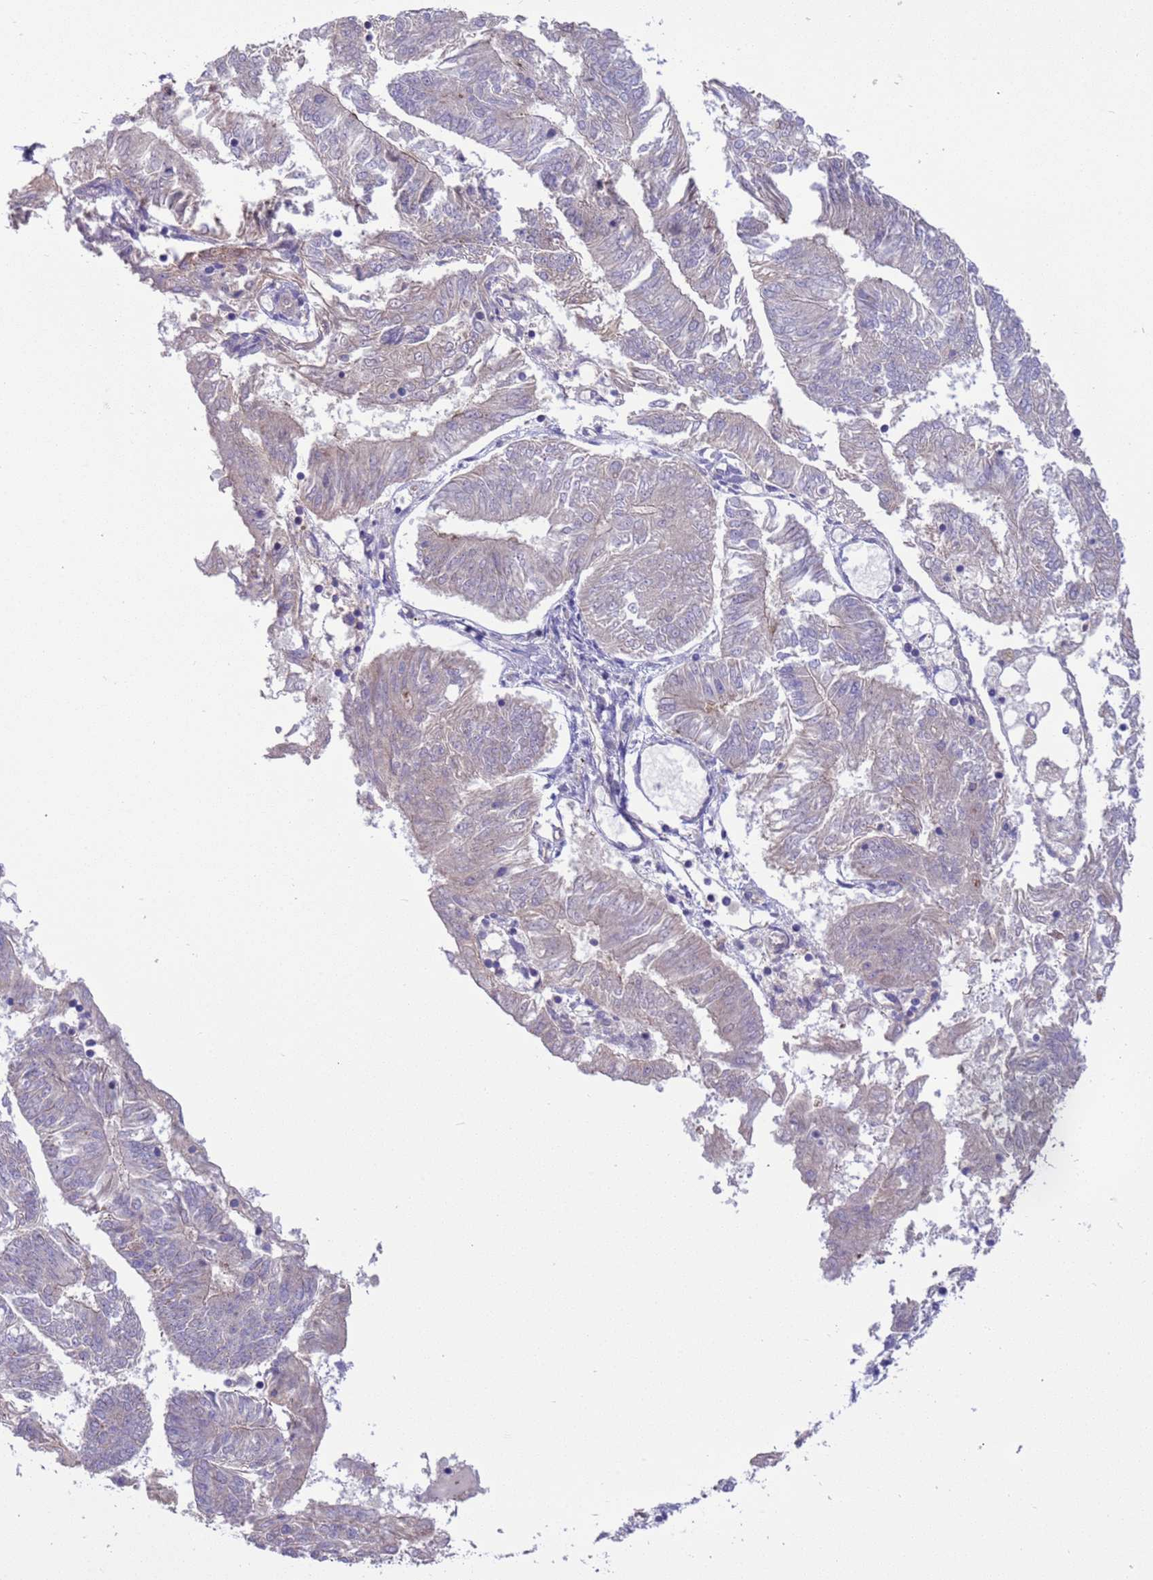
{"staining": {"intensity": "negative", "quantity": "none", "location": "none"}, "tissue": "endometrial cancer", "cell_type": "Tumor cells", "image_type": "cancer", "snomed": [{"axis": "morphology", "description": "Adenocarcinoma, NOS"}, {"axis": "topography", "description": "Endometrium"}], "caption": "IHC photomicrograph of human adenocarcinoma (endometrial) stained for a protein (brown), which shows no expression in tumor cells. Brightfield microscopy of IHC stained with DAB (3,3'-diaminobenzidine) (brown) and hematoxylin (blue), captured at high magnification.", "gene": "GJA10", "patient": {"sex": "female", "age": 58}}